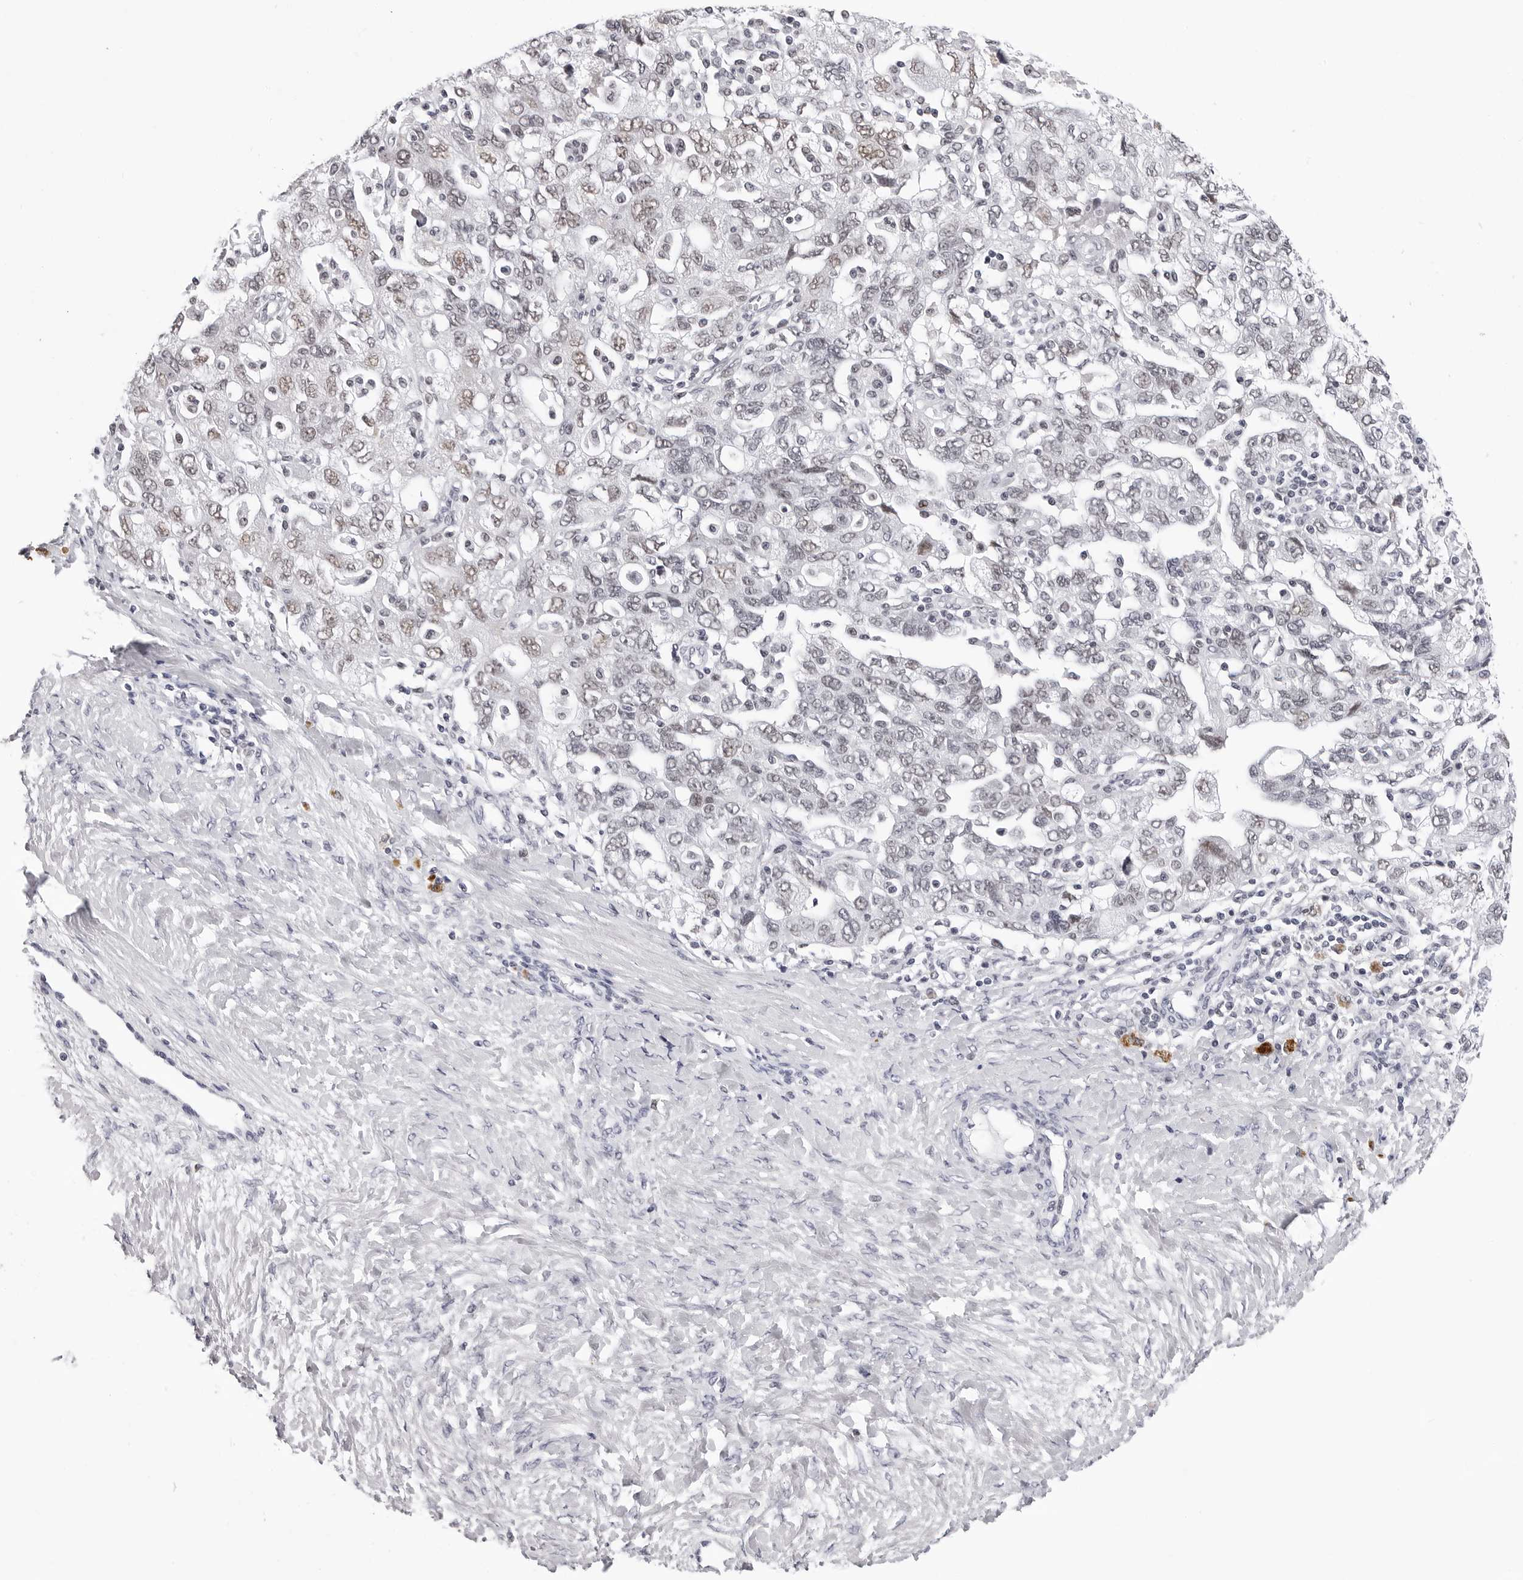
{"staining": {"intensity": "weak", "quantity": ">75%", "location": "nuclear"}, "tissue": "ovarian cancer", "cell_type": "Tumor cells", "image_type": "cancer", "snomed": [{"axis": "morphology", "description": "Carcinoma, NOS"}, {"axis": "morphology", "description": "Cystadenocarcinoma, serous, NOS"}, {"axis": "topography", "description": "Ovary"}], "caption": "There is low levels of weak nuclear staining in tumor cells of serous cystadenocarcinoma (ovarian), as demonstrated by immunohistochemical staining (brown color).", "gene": "SF3B4", "patient": {"sex": "female", "age": 69}}